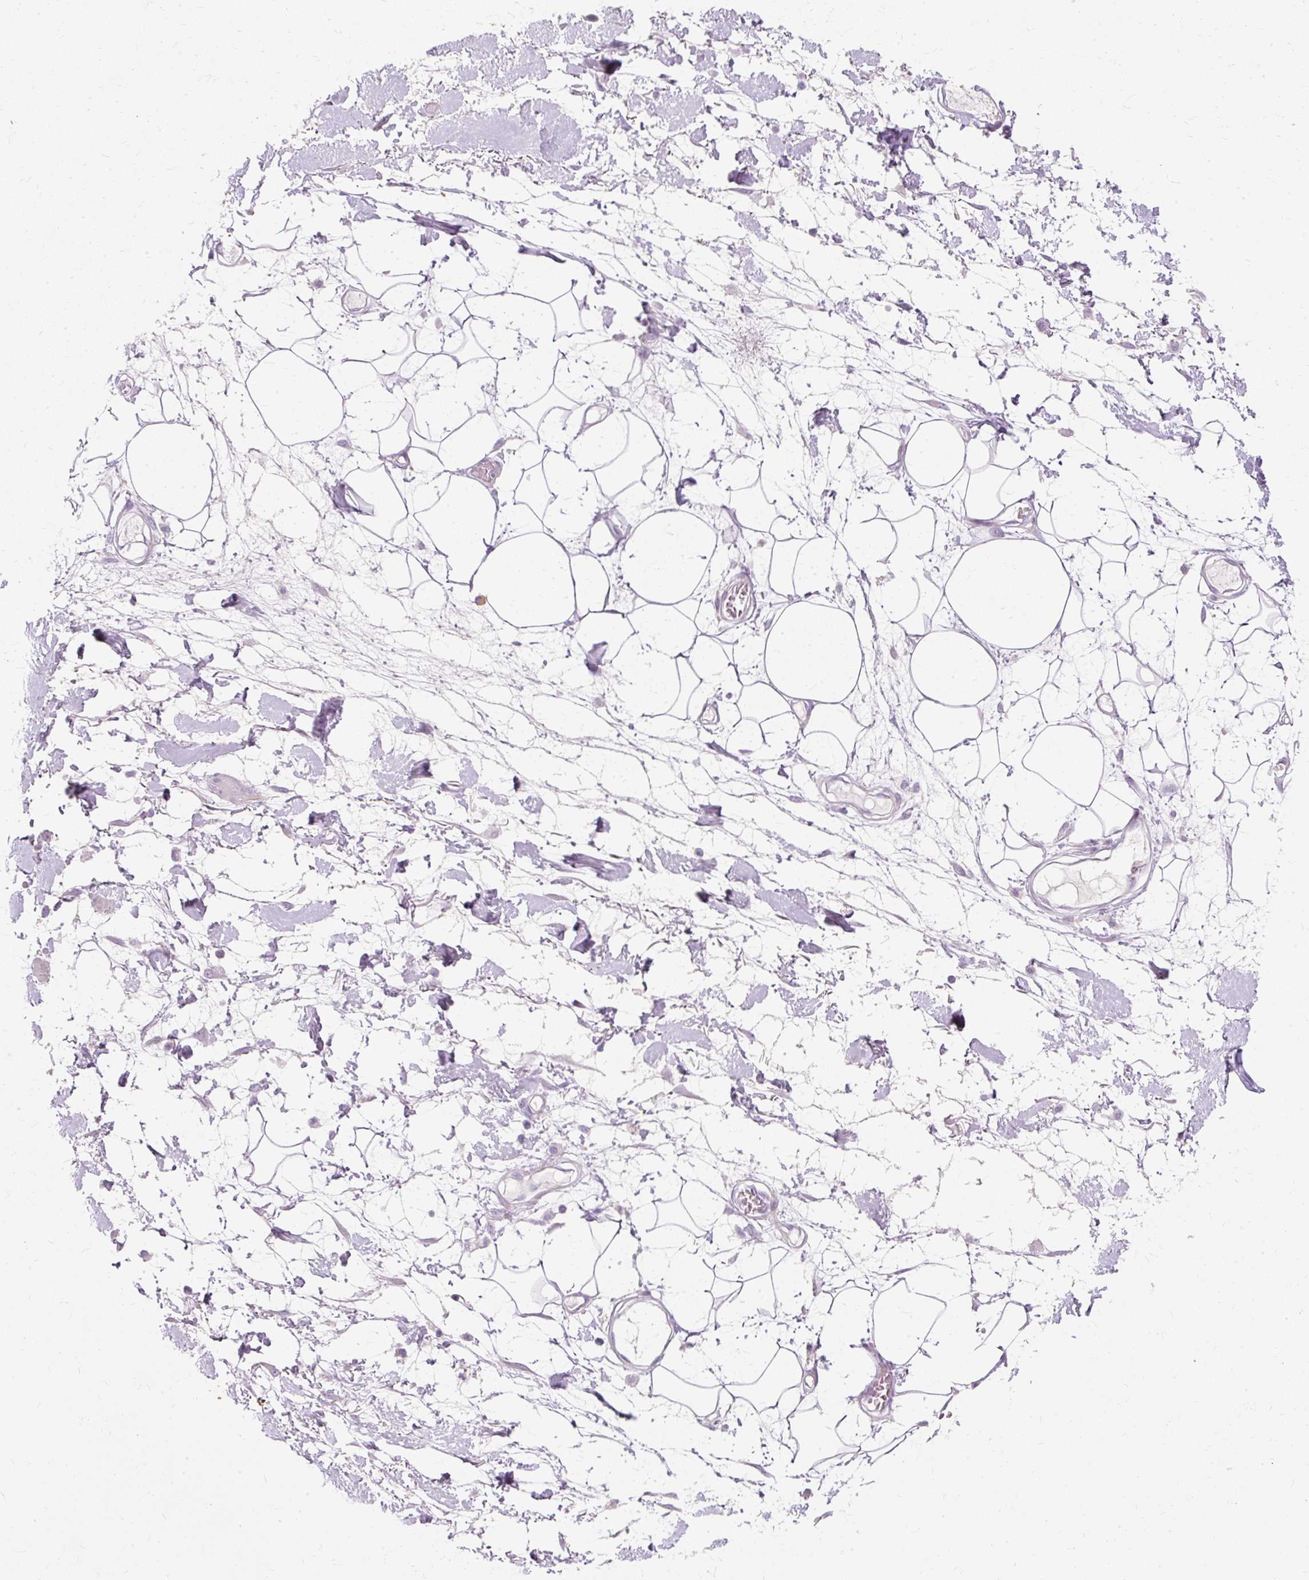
{"staining": {"intensity": "negative", "quantity": "none", "location": "none"}, "tissue": "adipose tissue", "cell_type": "Adipocytes", "image_type": "normal", "snomed": [{"axis": "morphology", "description": "Normal tissue, NOS"}, {"axis": "topography", "description": "Vulva"}, {"axis": "topography", "description": "Peripheral nerve tissue"}], "caption": "A high-resolution micrograph shows immunohistochemistry (IHC) staining of unremarkable adipose tissue, which demonstrates no significant expression in adipocytes.", "gene": "DEFA1B", "patient": {"sex": "female", "age": 68}}